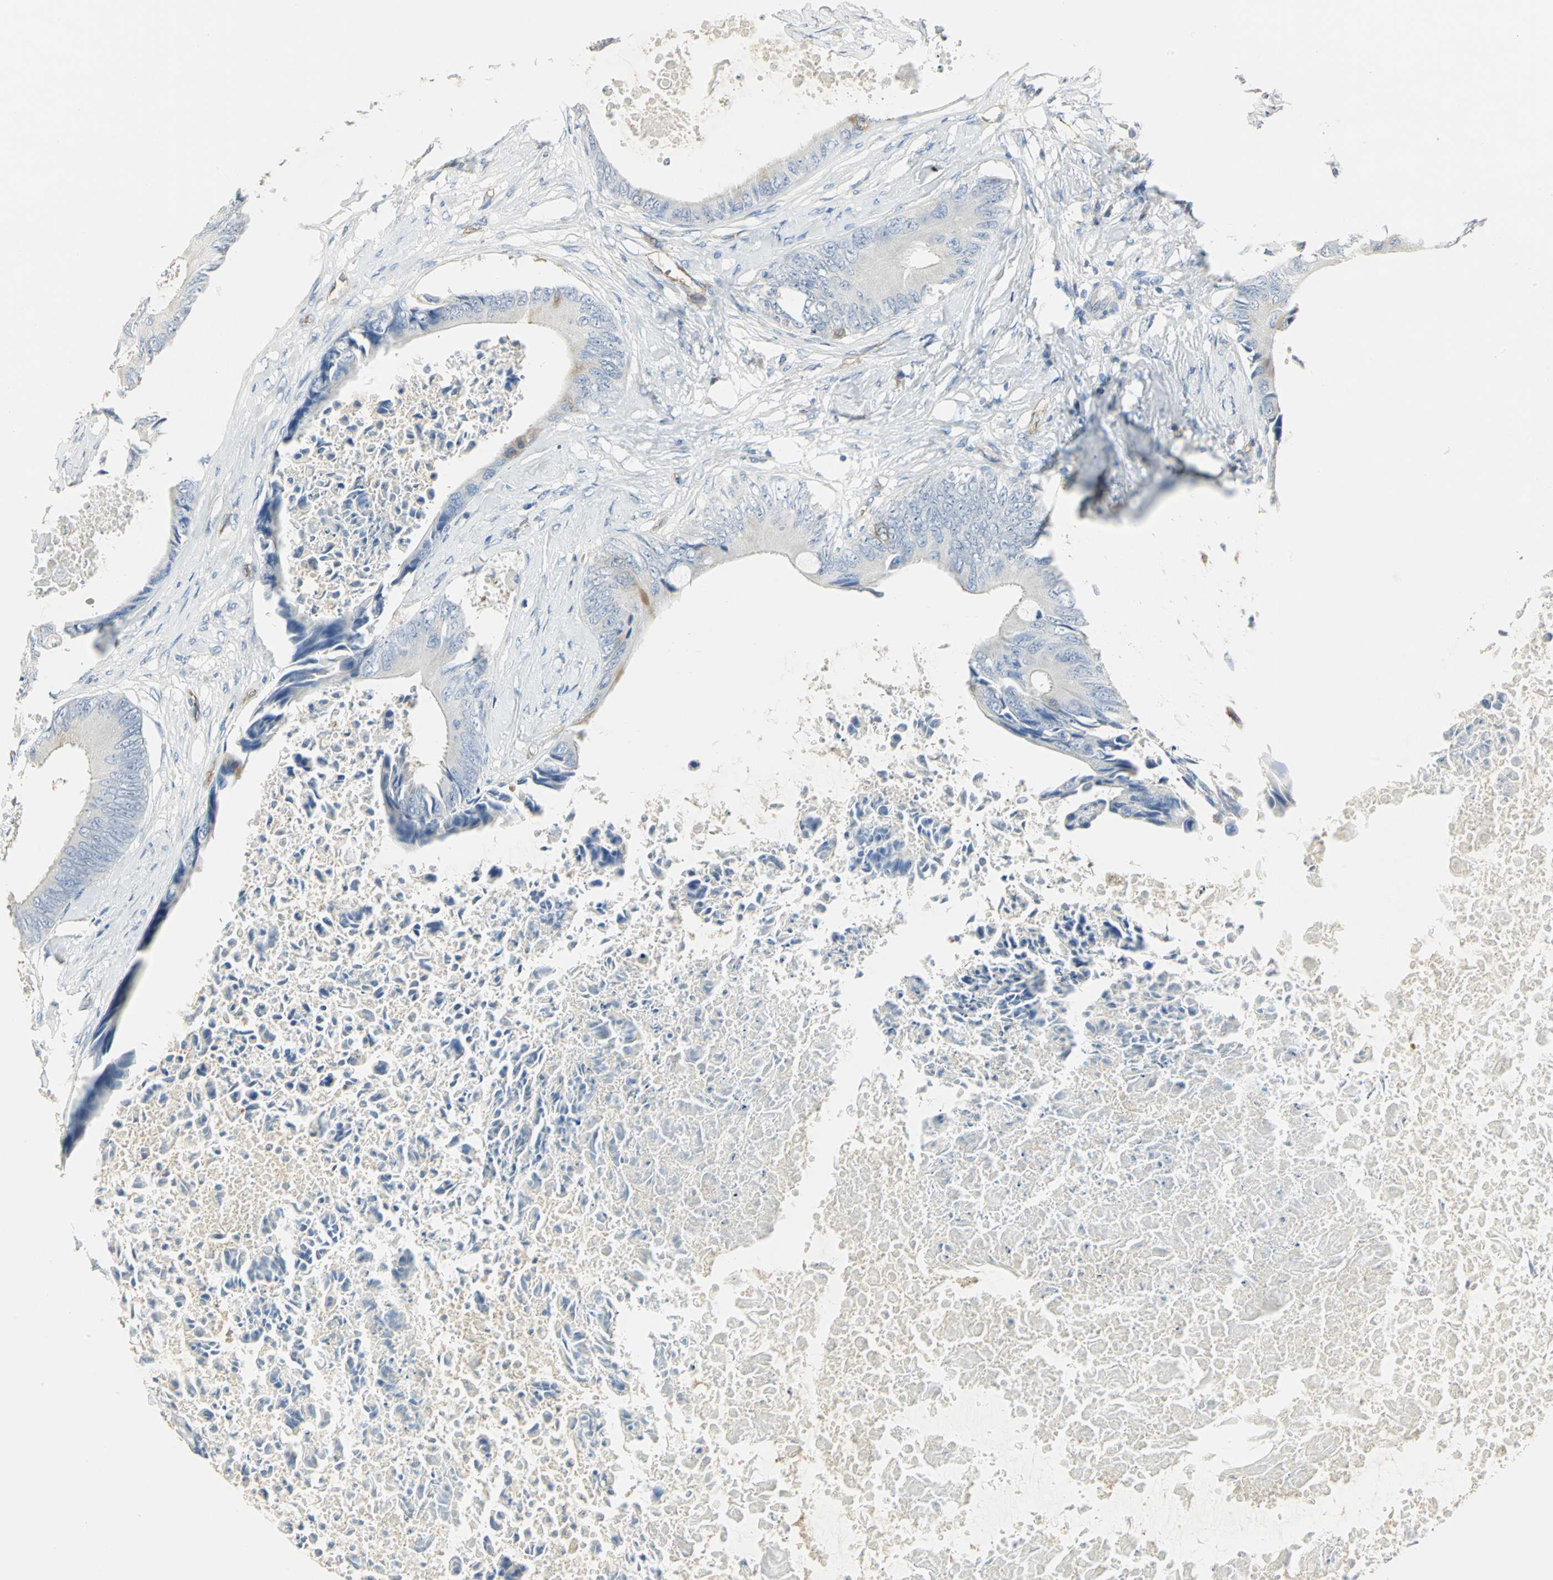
{"staining": {"intensity": "weak", "quantity": "<25%", "location": "cytoplasmic/membranous"}, "tissue": "colorectal cancer", "cell_type": "Tumor cells", "image_type": "cancer", "snomed": [{"axis": "morphology", "description": "Normal tissue, NOS"}, {"axis": "morphology", "description": "Adenocarcinoma, NOS"}, {"axis": "topography", "description": "Rectum"}, {"axis": "topography", "description": "Peripheral nerve tissue"}], "caption": "High power microscopy photomicrograph of an immunohistochemistry (IHC) micrograph of colorectal cancer, revealing no significant expression in tumor cells.", "gene": "DLGAP5", "patient": {"sex": "female", "age": 77}}